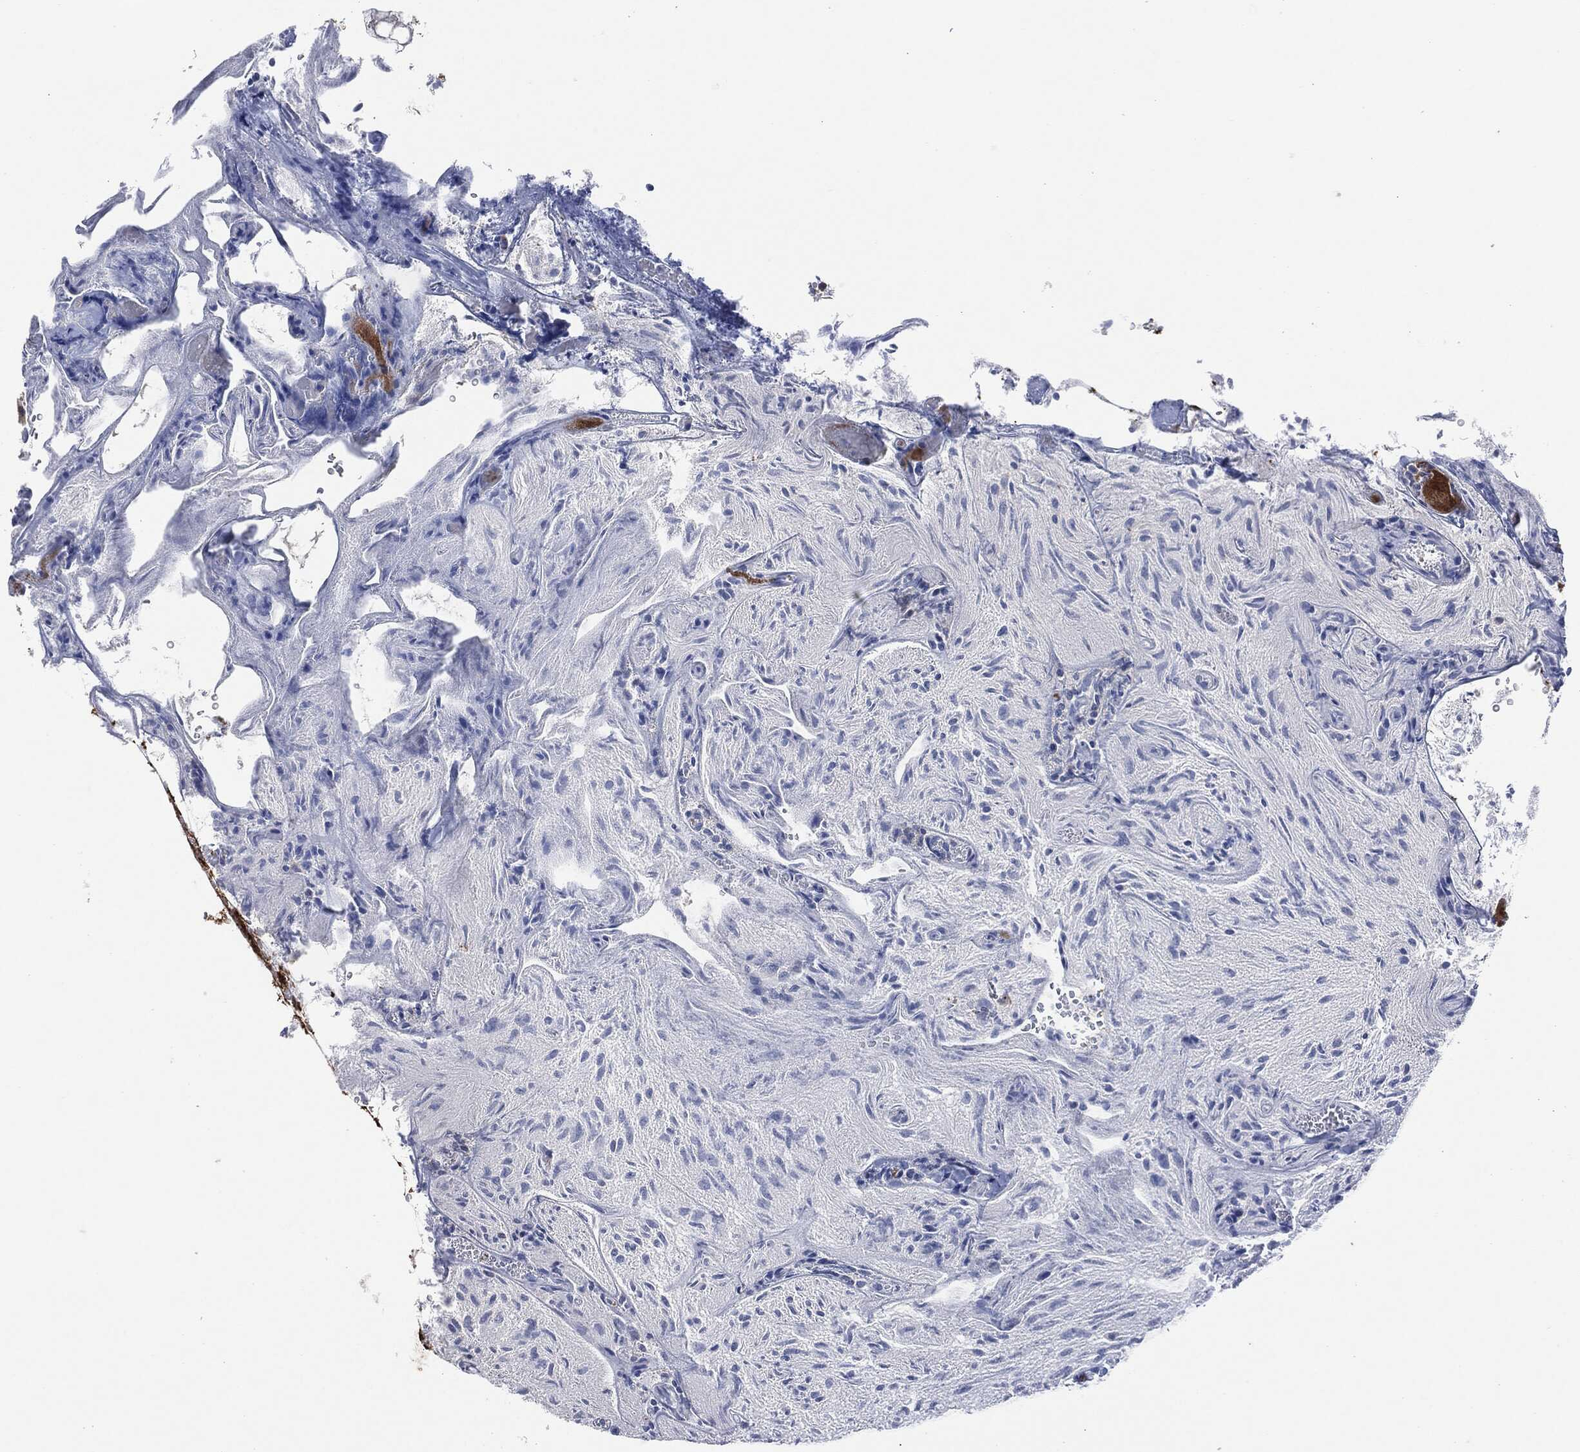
{"staining": {"intensity": "negative", "quantity": "none", "location": "none"}, "tissue": "glioma", "cell_type": "Tumor cells", "image_type": "cancer", "snomed": [{"axis": "morphology", "description": "Glioma, malignant, Low grade"}, {"axis": "topography", "description": "Brain"}], "caption": "Histopathology image shows no significant protein staining in tumor cells of glioma.", "gene": "CD33", "patient": {"sex": "male", "age": 3}}